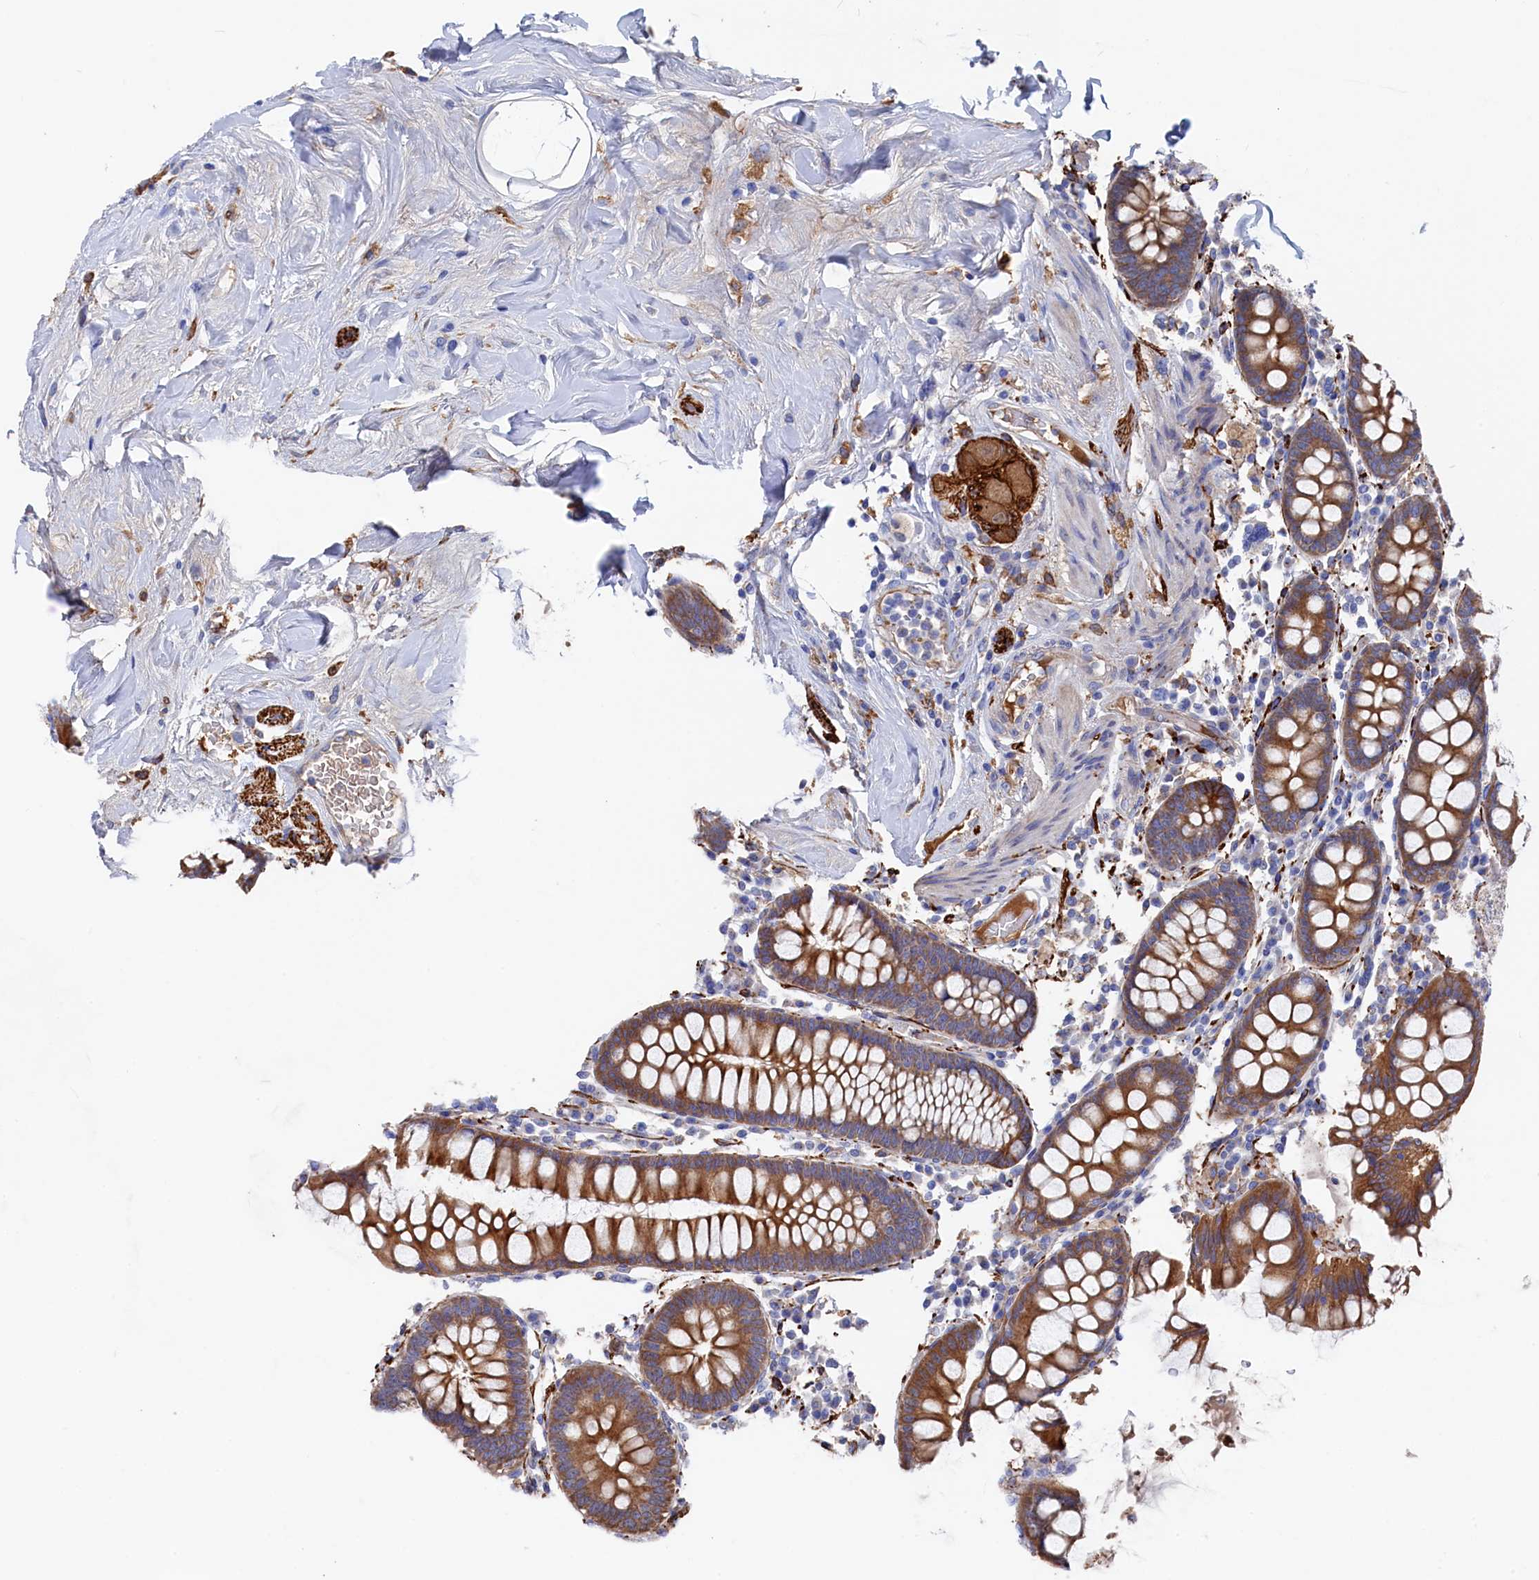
{"staining": {"intensity": "weak", "quantity": "25%-75%", "location": "cytoplasmic/membranous"}, "tissue": "colon", "cell_type": "Endothelial cells", "image_type": "normal", "snomed": [{"axis": "morphology", "description": "Normal tissue, NOS"}, {"axis": "topography", "description": "Colon"}], "caption": "Weak cytoplasmic/membranous protein staining is seen in approximately 25%-75% of endothelial cells in colon.", "gene": "C12orf73", "patient": {"sex": "female", "age": 79}}